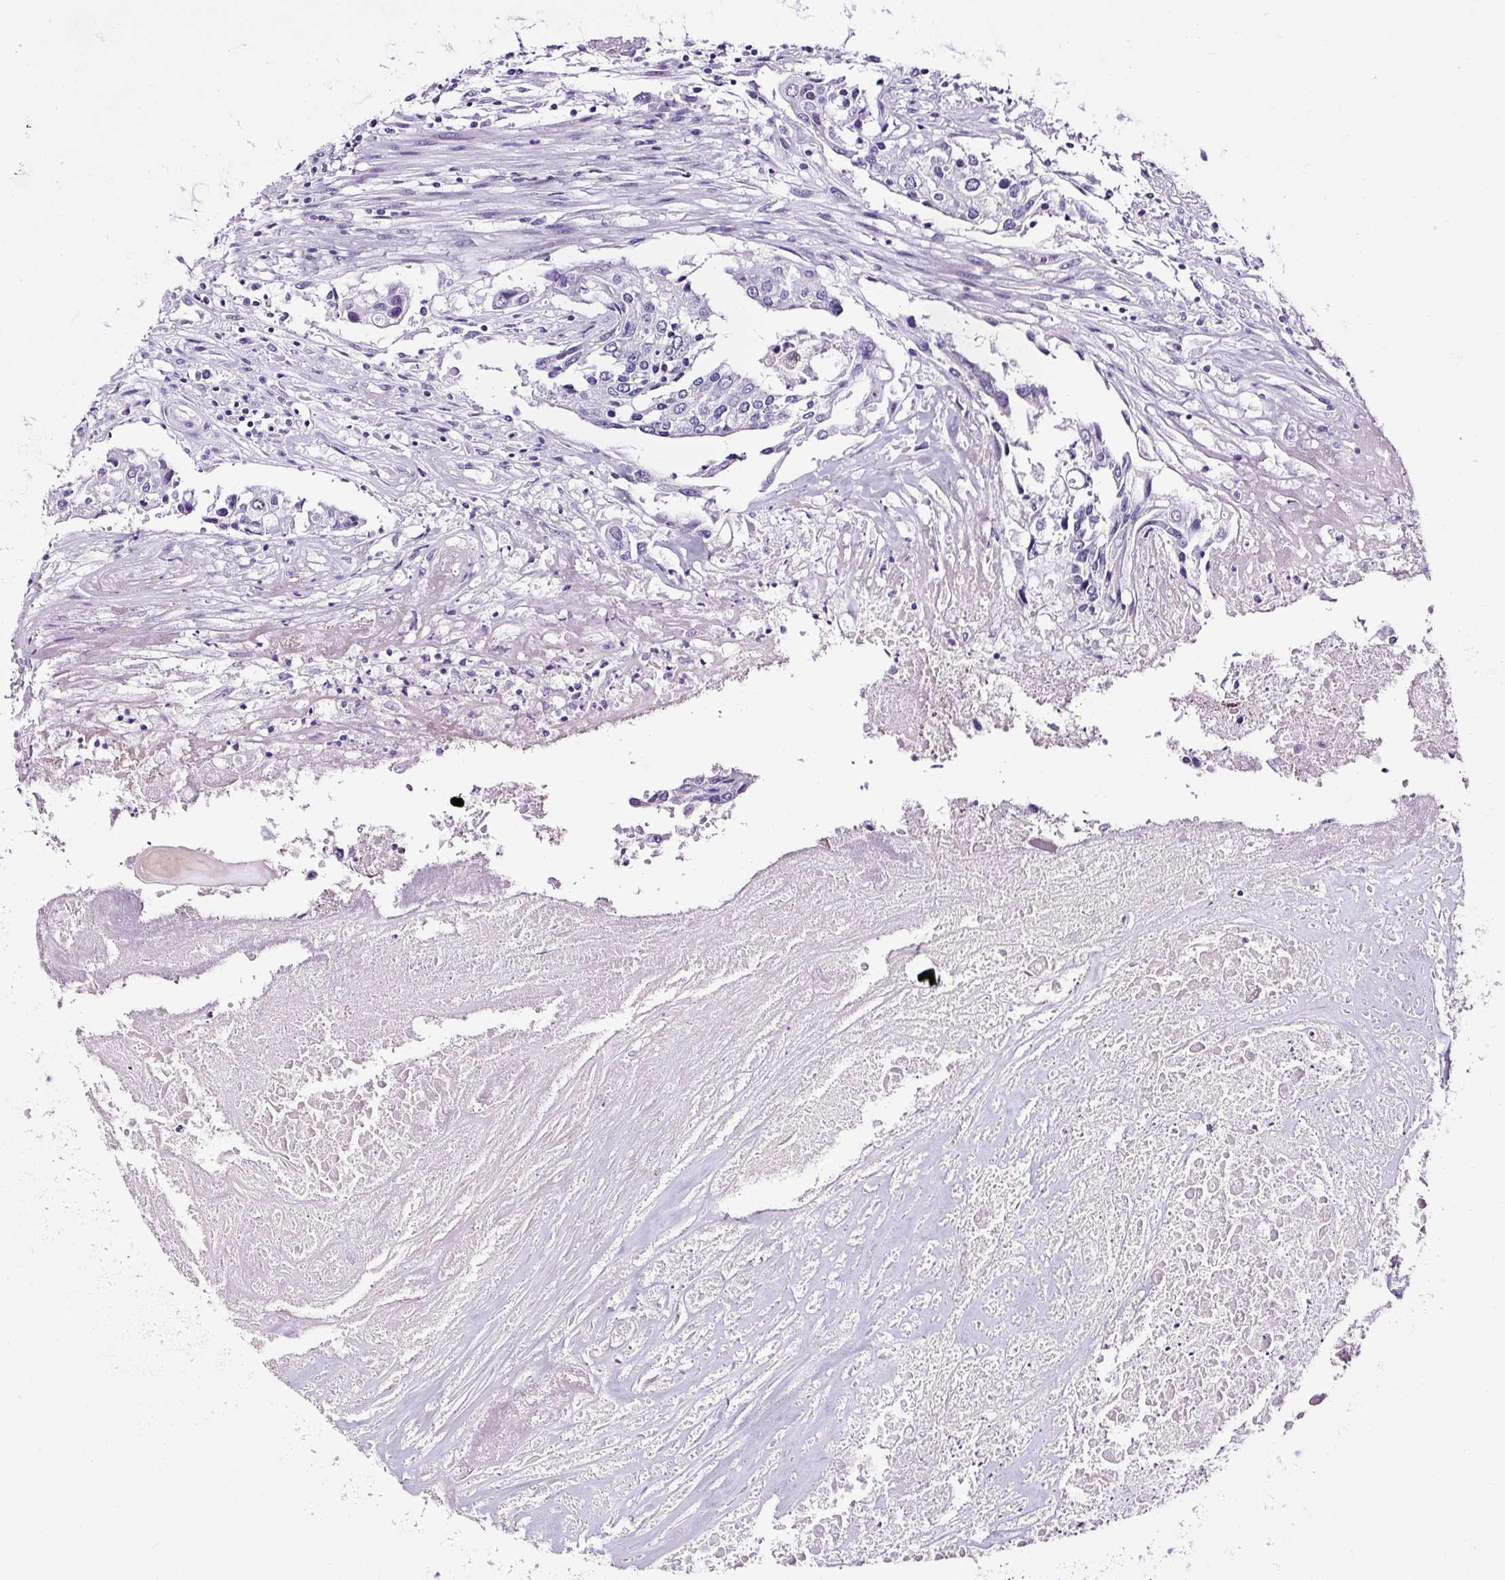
{"staining": {"intensity": "negative", "quantity": "none", "location": "none"}, "tissue": "colorectal cancer", "cell_type": "Tumor cells", "image_type": "cancer", "snomed": [{"axis": "morphology", "description": "Adenocarcinoma, NOS"}, {"axis": "topography", "description": "Colon"}], "caption": "The immunohistochemistry (IHC) photomicrograph has no significant expression in tumor cells of adenocarcinoma (colorectal) tissue.", "gene": "NPHS2", "patient": {"sex": "male", "age": 77}}